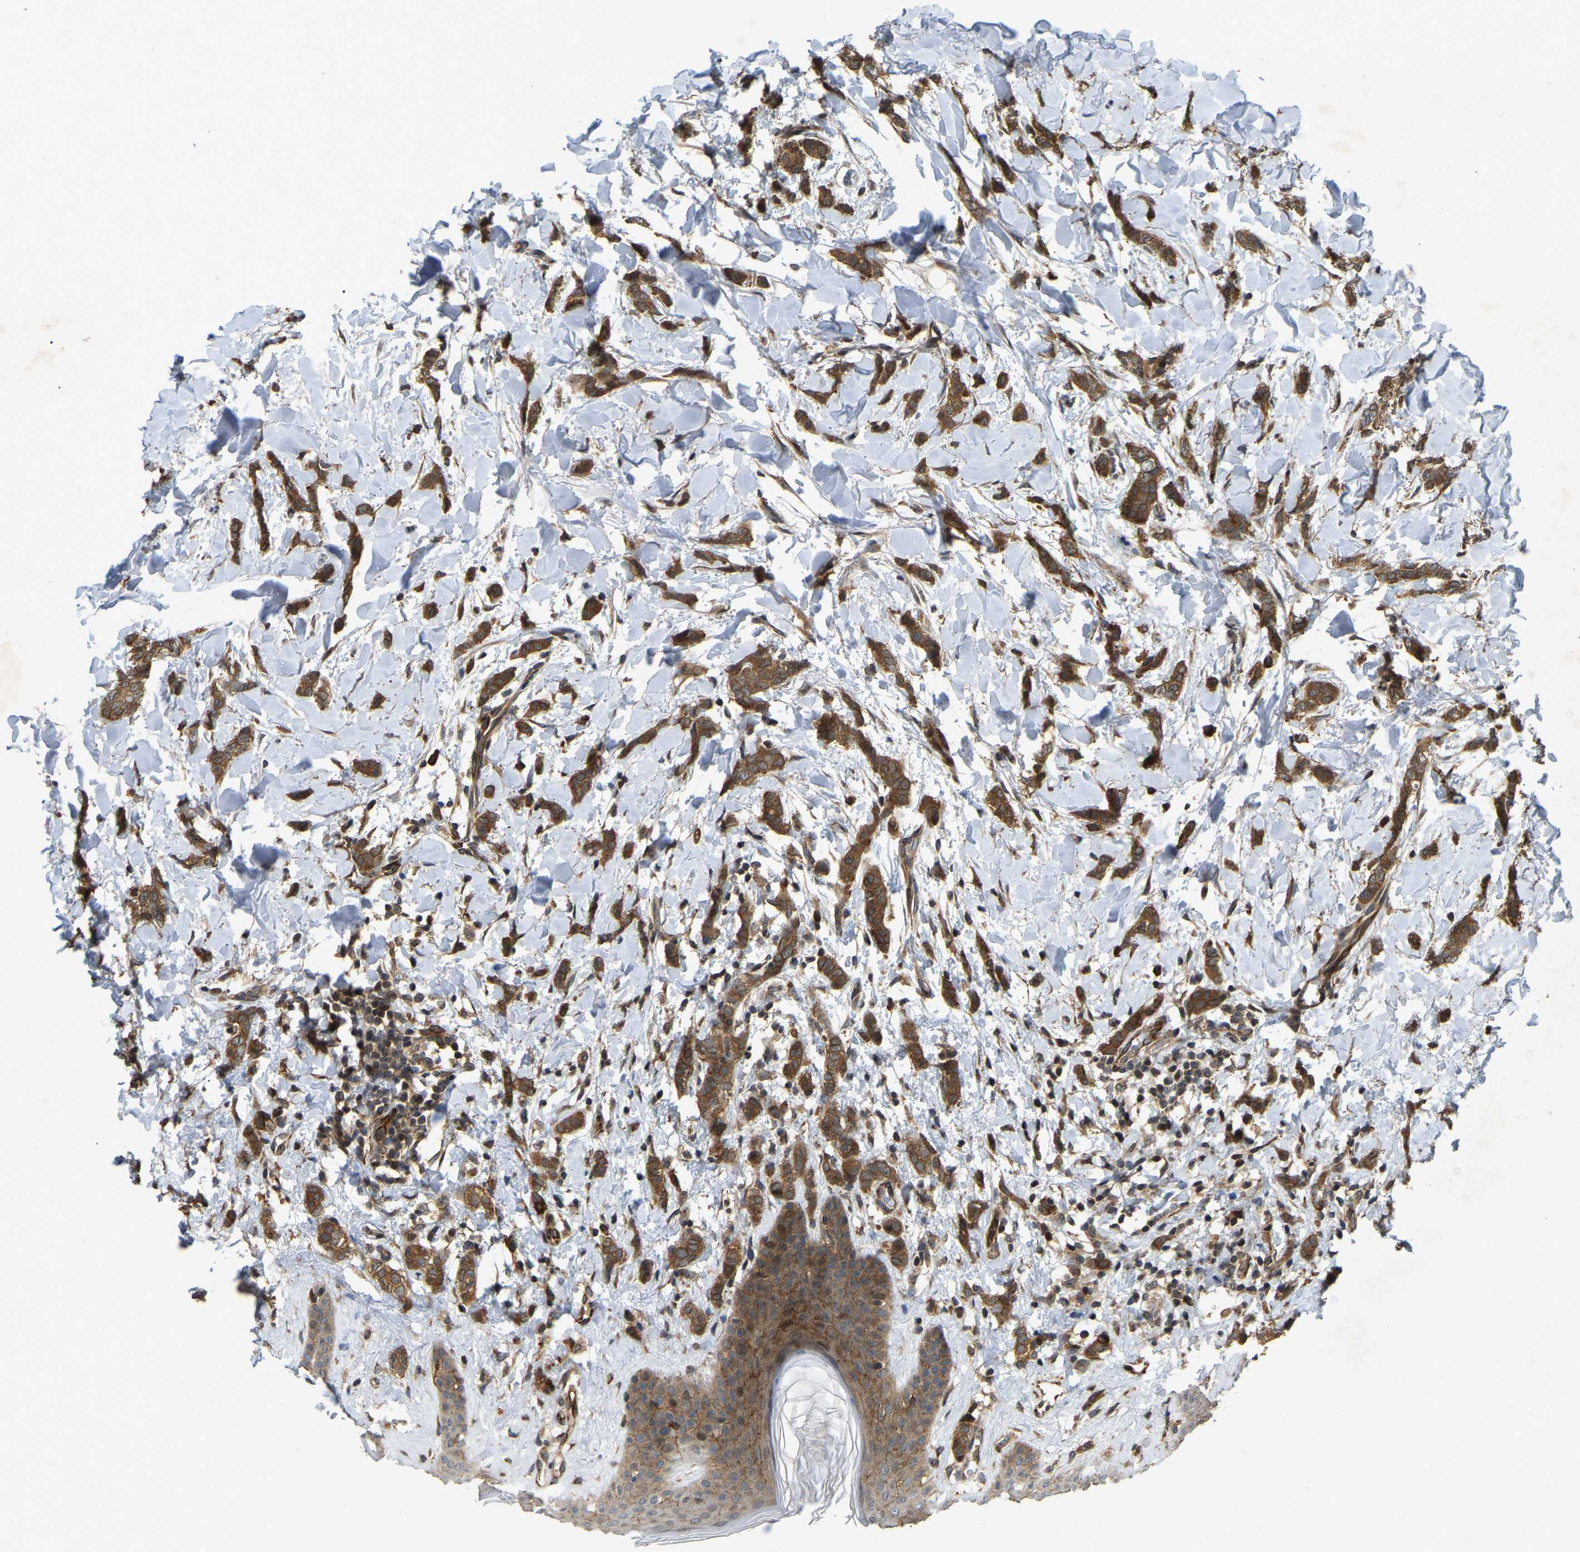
{"staining": {"intensity": "moderate", "quantity": ">75%", "location": "cytoplasmic/membranous,nuclear"}, "tissue": "breast cancer", "cell_type": "Tumor cells", "image_type": "cancer", "snomed": [{"axis": "morphology", "description": "Lobular carcinoma"}, {"axis": "topography", "description": "Skin"}, {"axis": "topography", "description": "Breast"}], "caption": "There is medium levels of moderate cytoplasmic/membranous and nuclear positivity in tumor cells of lobular carcinoma (breast), as demonstrated by immunohistochemical staining (brown color).", "gene": "KIAA1549", "patient": {"sex": "female", "age": 46}}